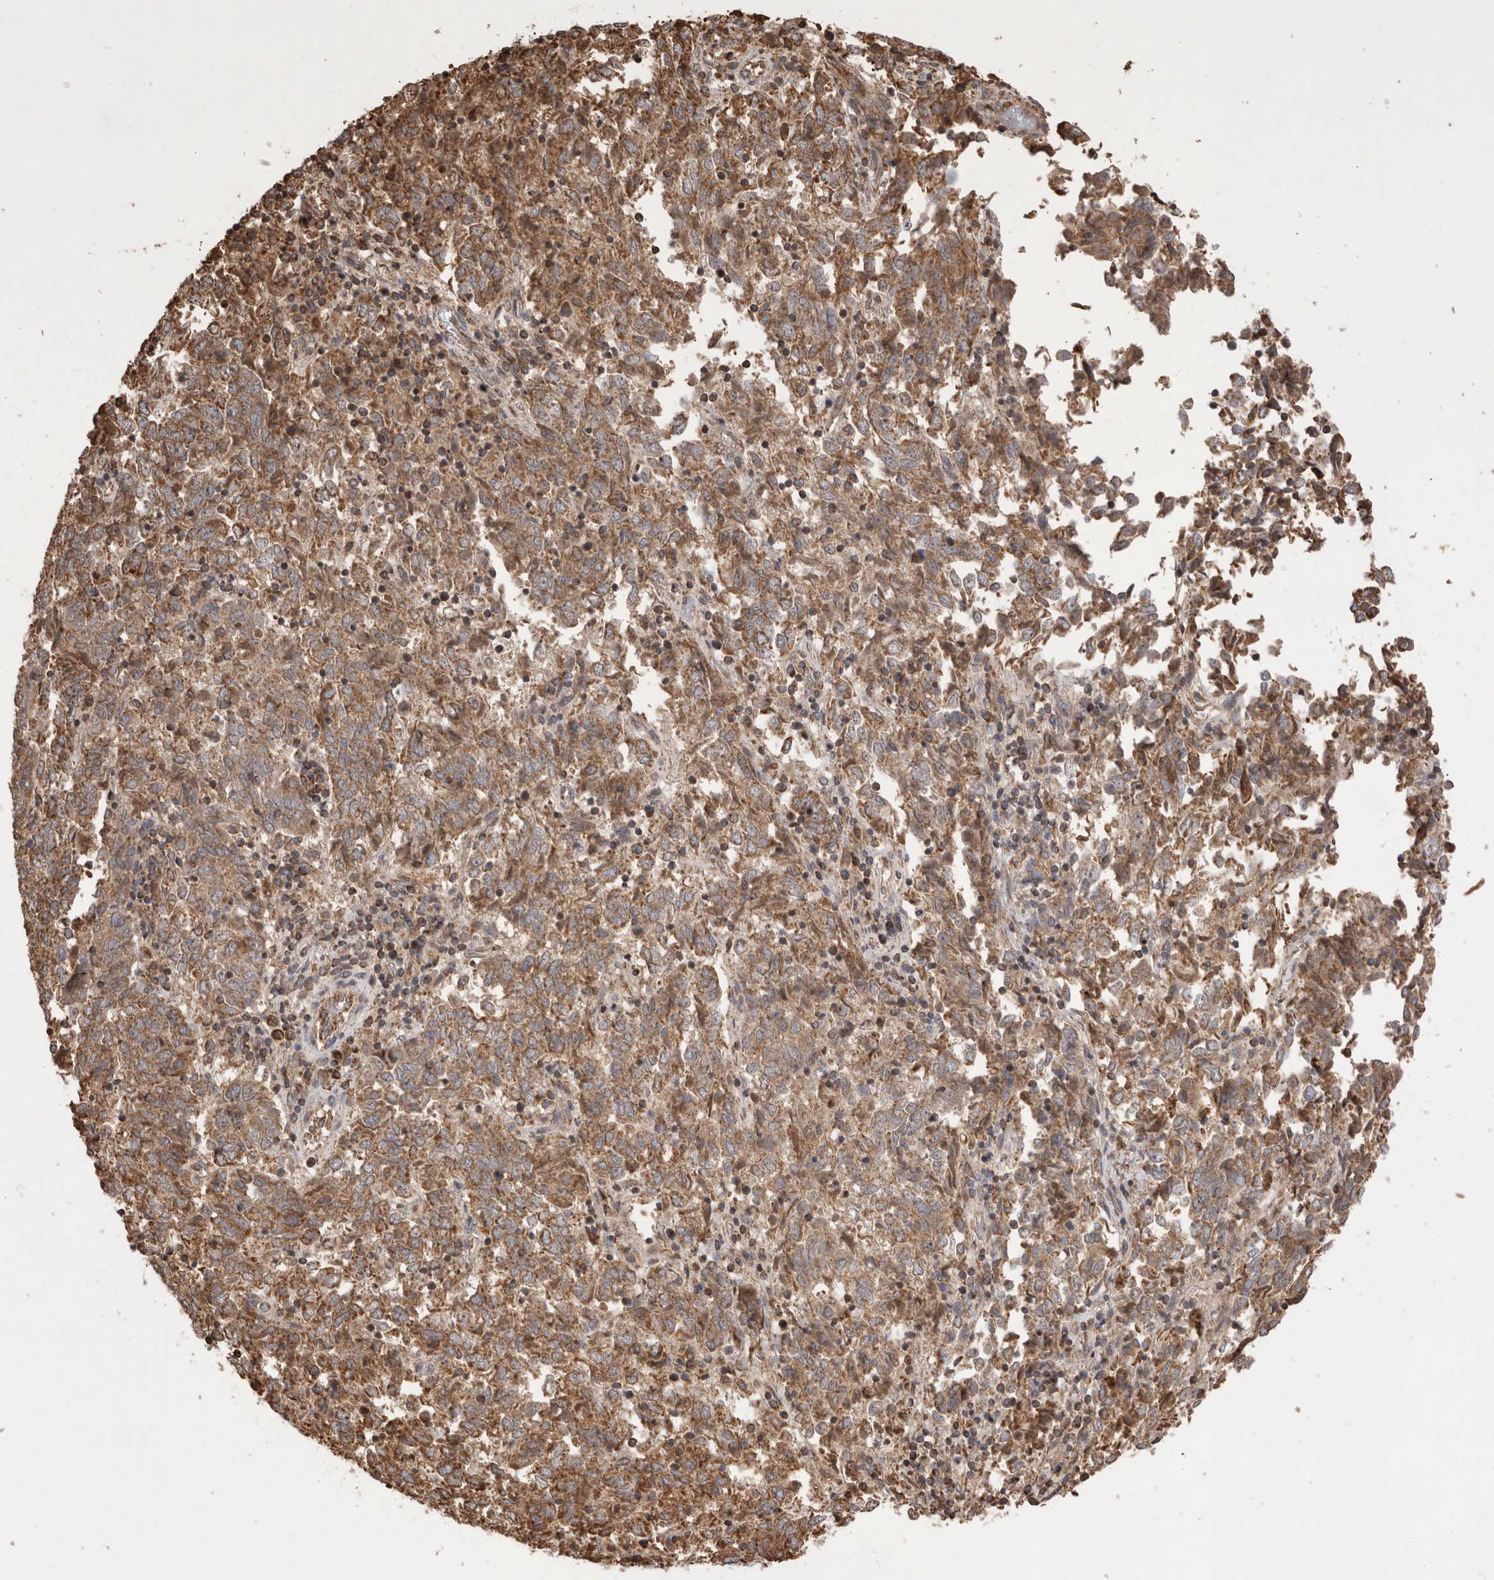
{"staining": {"intensity": "strong", "quantity": "25%-75%", "location": "cytoplasmic/membranous"}, "tissue": "endometrial cancer", "cell_type": "Tumor cells", "image_type": "cancer", "snomed": [{"axis": "morphology", "description": "Adenocarcinoma, NOS"}, {"axis": "topography", "description": "Endometrium"}], "caption": "Human endometrial cancer (adenocarcinoma) stained with a protein marker demonstrates strong staining in tumor cells.", "gene": "IMMP2L", "patient": {"sex": "female", "age": 80}}